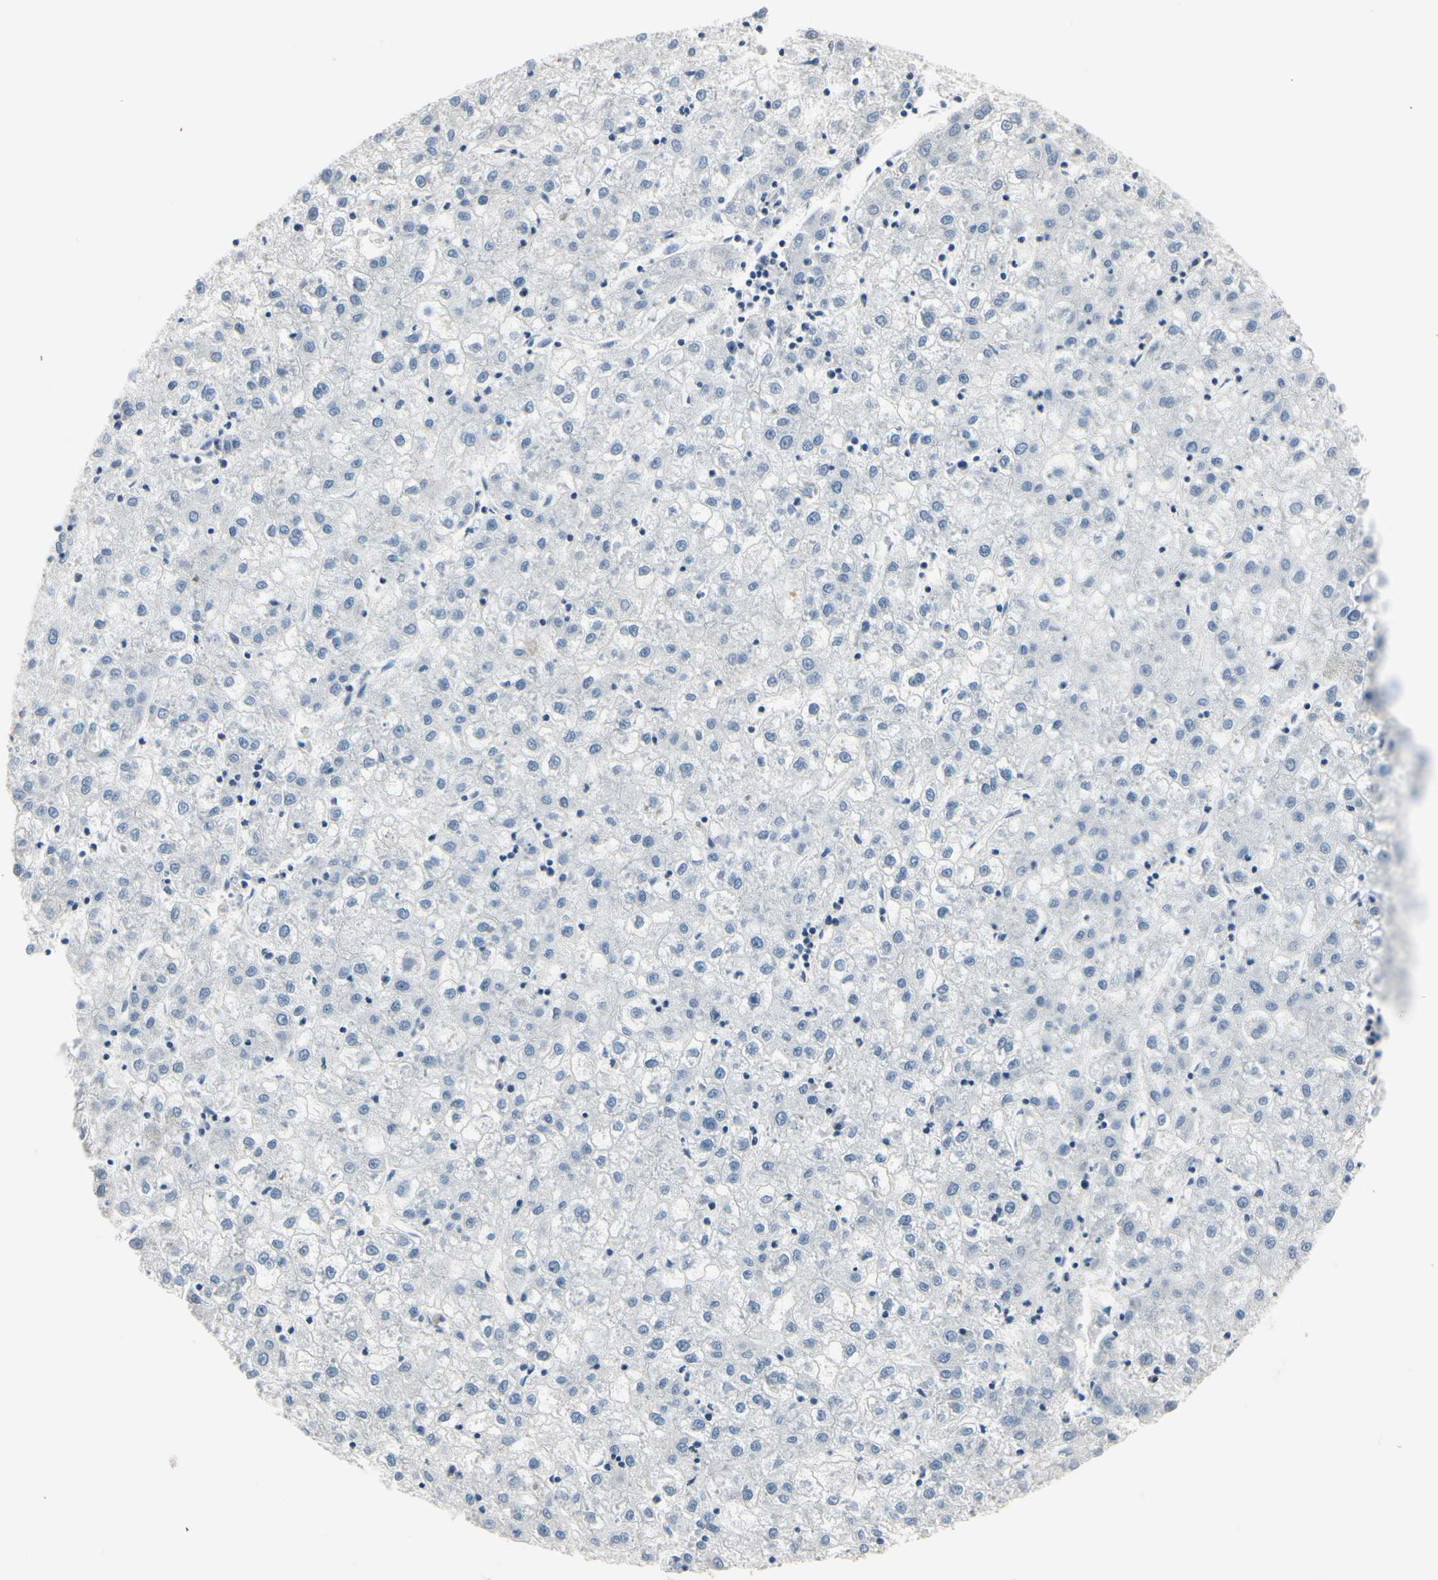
{"staining": {"intensity": "negative", "quantity": "none", "location": "none"}, "tissue": "liver cancer", "cell_type": "Tumor cells", "image_type": "cancer", "snomed": [{"axis": "morphology", "description": "Carcinoma, Hepatocellular, NOS"}, {"axis": "topography", "description": "Liver"}], "caption": "This micrograph is of liver cancer stained with IHC to label a protein in brown with the nuclei are counter-stained blue. There is no staining in tumor cells.", "gene": "NFATC2", "patient": {"sex": "male", "age": 72}}